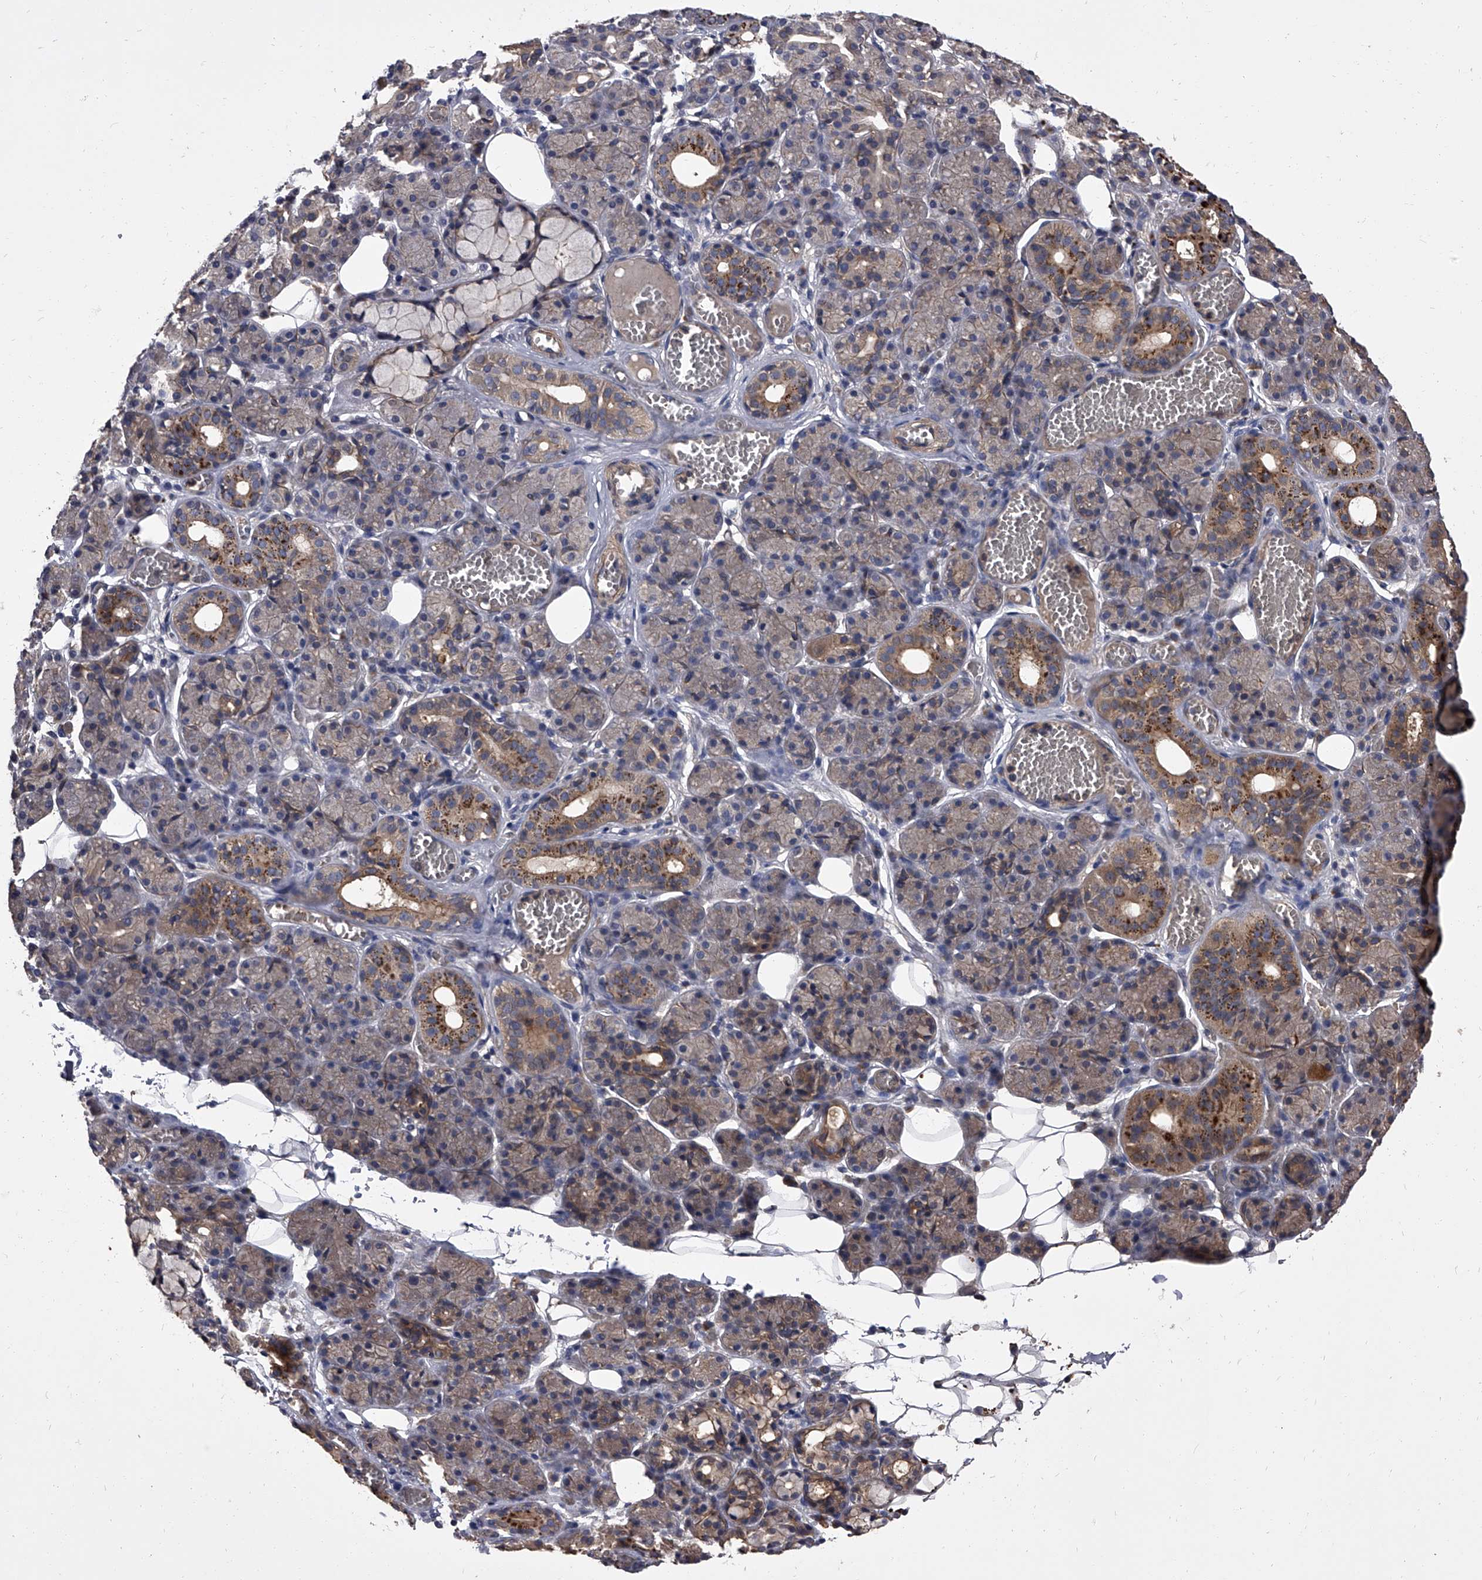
{"staining": {"intensity": "moderate", "quantity": "<25%", "location": "cytoplasmic/membranous"}, "tissue": "salivary gland", "cell_type": "Glandular cells", "image_type": "normal", "snomed": [{"axis": "morphology", "description": "Normal tissue, NOS"}, {"axis": "topography", "description": "Salivary gland"}], "caption": "A low amount of moderate cytoplasmic/membranous expression is appreciated in approximately <25% of glandular cells in normal salivary gland. (IHC, brightfield microscopy, high magnification).", "gene": "STK36", "patient": {"sex": "male", "age": 63}}